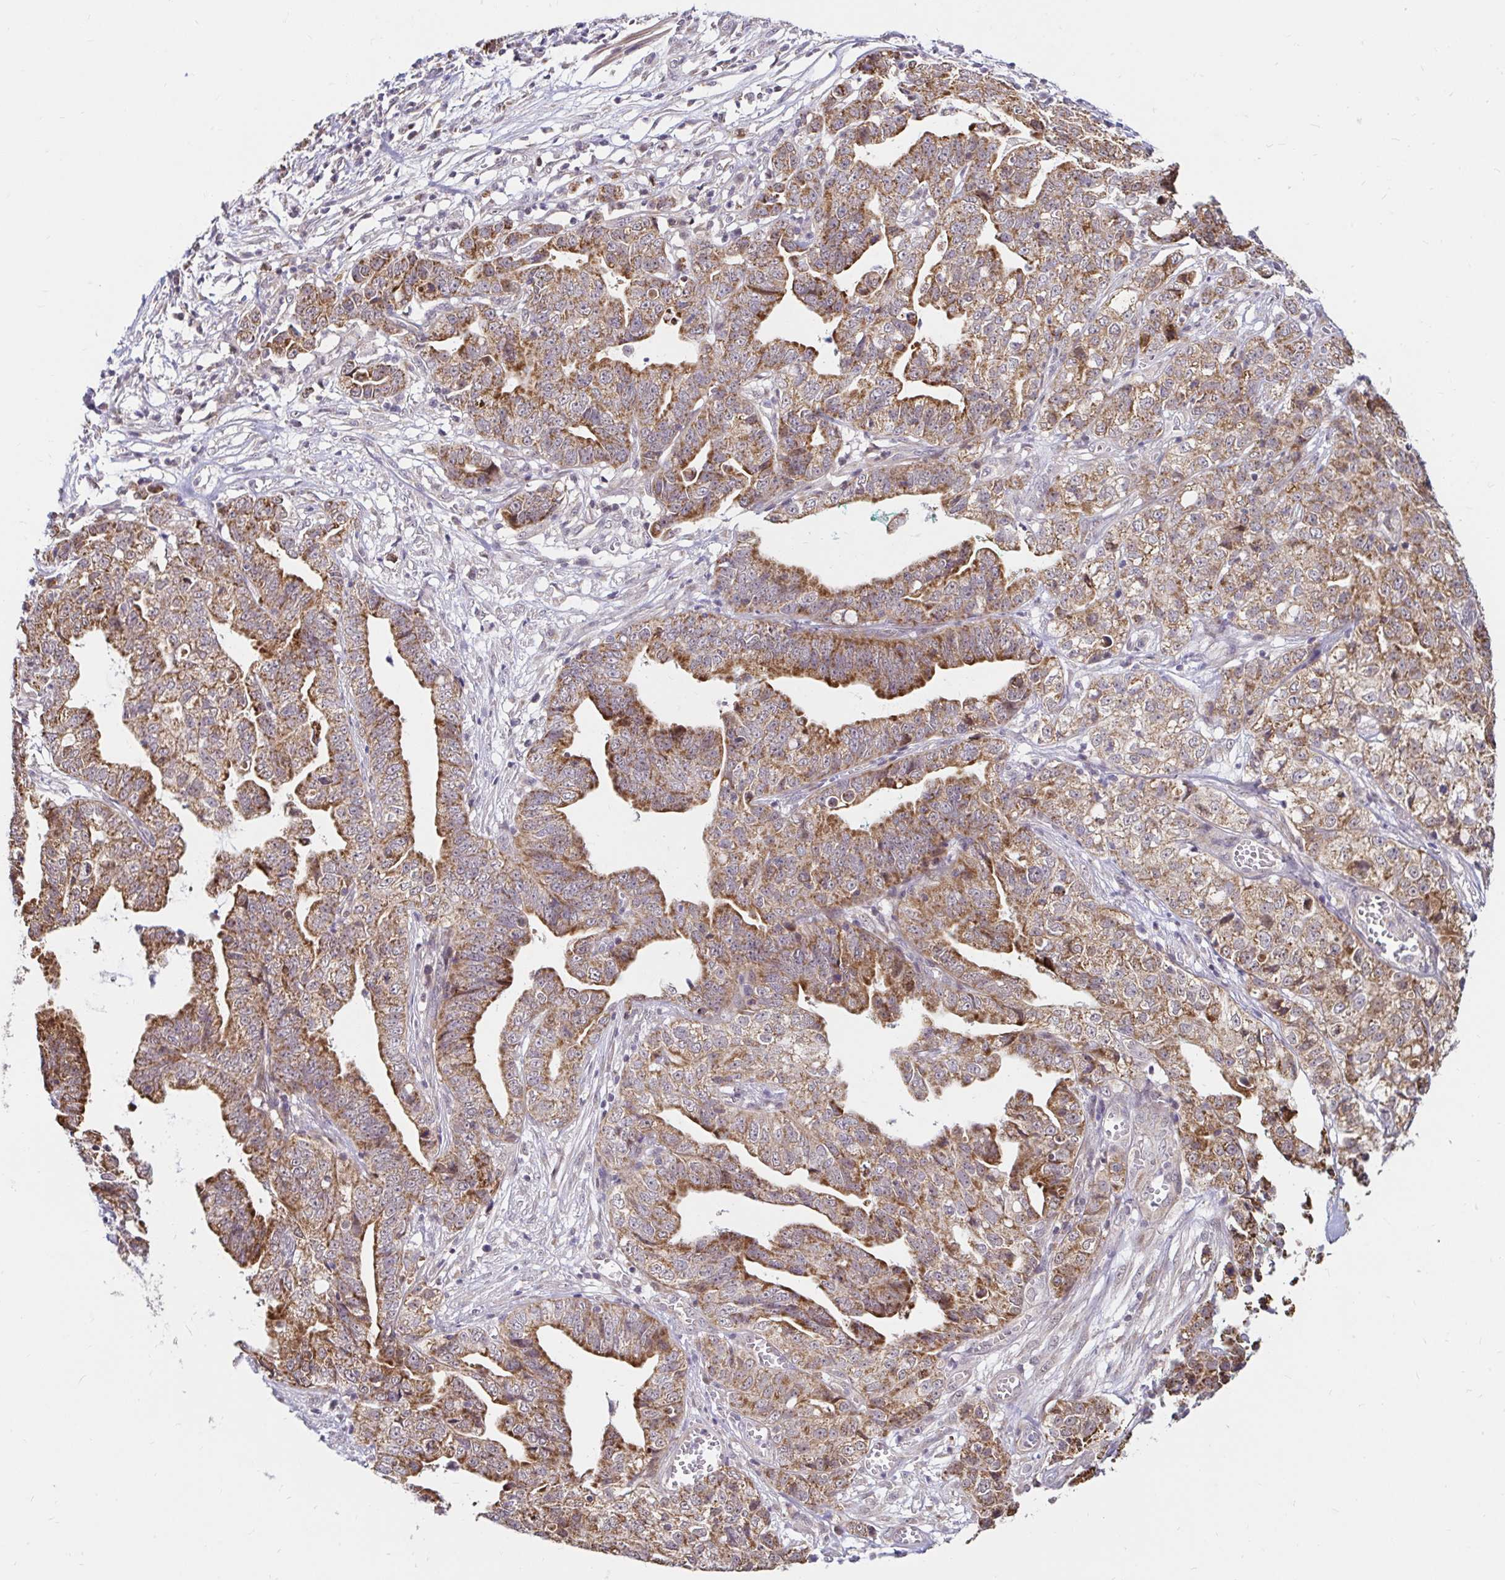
{"staining": {"intensity": "moderate", "quantity": ">75%", "location": "cytoplasmic/membranous"}, "tissue": "stomach cancer", "cell_type": "Tumor cells", "image_type": "cancer", "snomed": [{"axis": "morphology", "description": "Adenocarcinoma, NOS"}, {"axis": "topography", "description": "Stomach, upper"}], "caption": "Immunohistochemistry image of human stomach cancer (adenocarcinoma) stained for a protein (brown), which shows medium levels of moderate cytoplasmic/membranous expression in approximately >75% of tumor cells.", "gene": "TIMM50", "patient": {"sex": "female", "age": 67}}